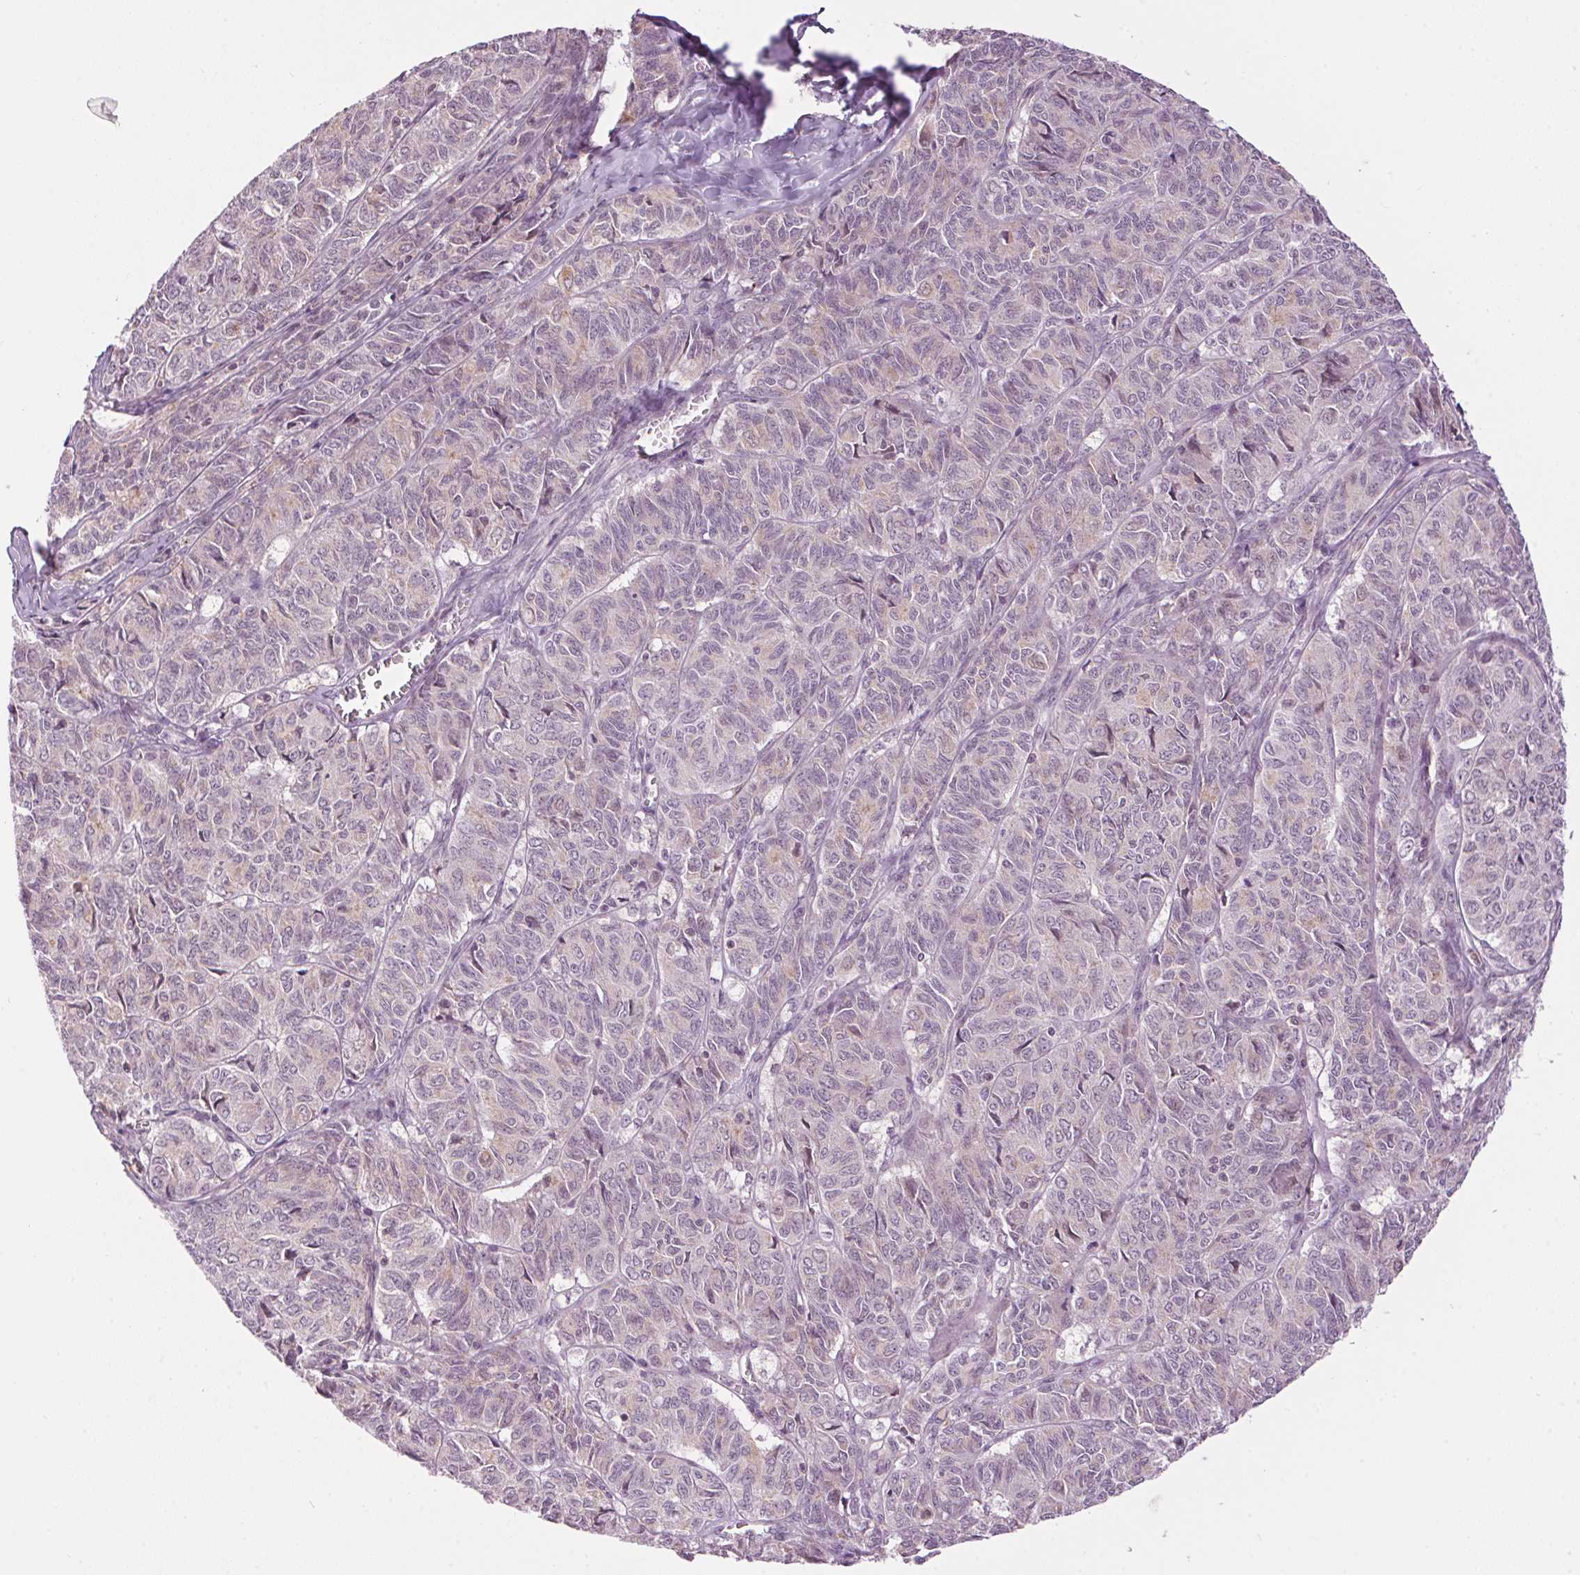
{"staining": {"intensity": "negative", "quantity": "none", "location": "none"}, "tissue": "ovarian cancer", "cell_type": "Tumor cells", "image_type": "cancer", "snomed": [{"axis": "morphology", "description": "Carcinoma, endometroid"}, {"axis": "topography", "description": "Ovary"}], "caption": "A high-resolution image shows immunohistochemistry staining of ovarian endometroid carcinoma, which displays no significant staining in tumor cells. (Stains: DAB IHC with hematoxylin counter stain, Microscopy: brightfield microscopy at high magnification).", "gene": "SMIM13", "patient": {"sex": "female", "age": 80}}